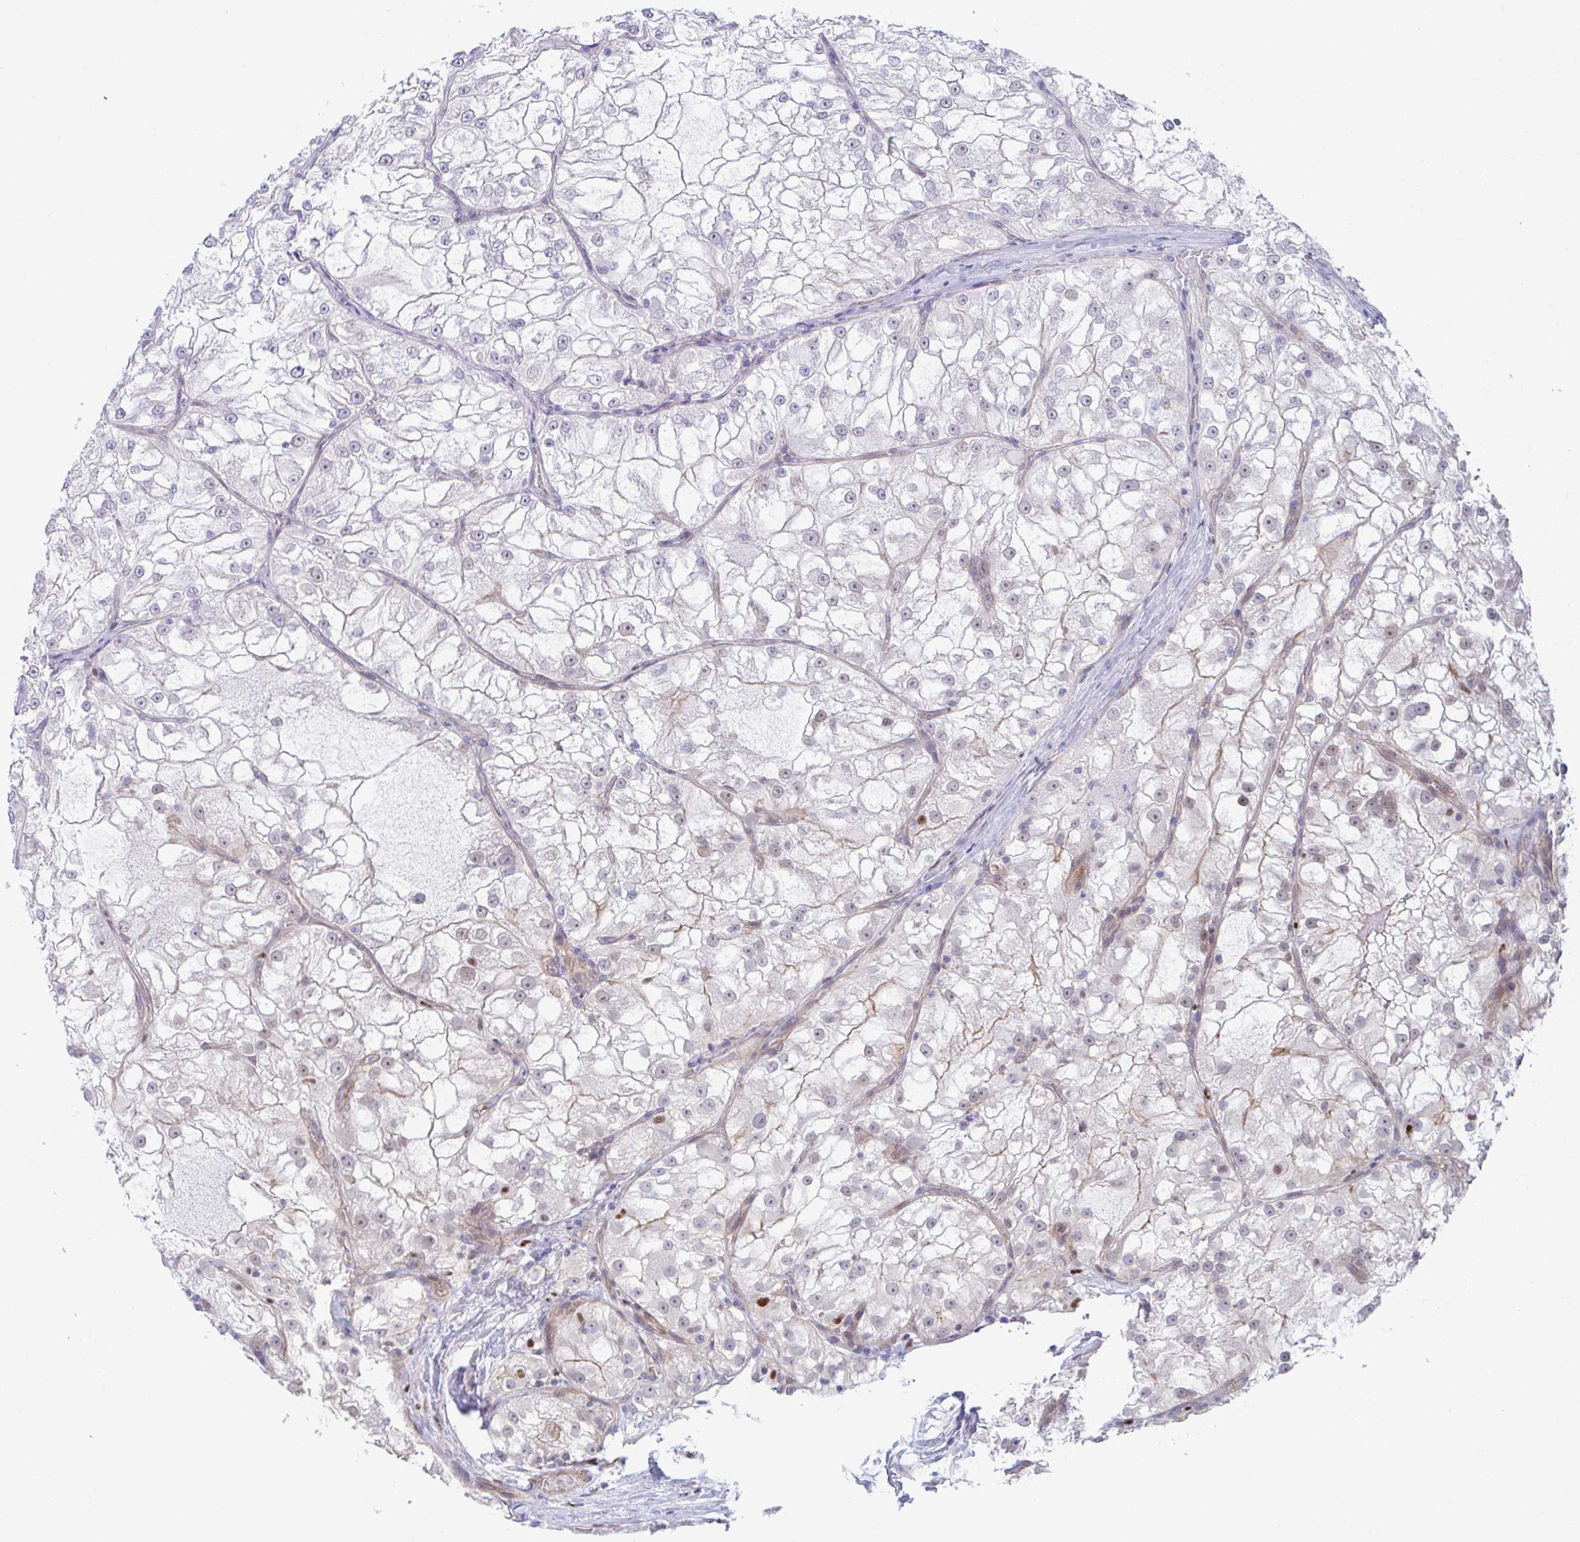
{"staining": {"intensity": "negative", "quantity": "none", "location": "none"}, "tissue": "renal cancer", "cell_type": "Tumor cells", "image_type": "cancer", "snomed": [{"axis": "morphology", "description": "Adenocarcinoma, NOS"}, {"axis": "topography", "description": "Kidney"}], "caption": "The immunohistochemistry (IHC) histopathology image has no significant expression in tumor cells of renal cancer tissue.", "gene": "ZBED3", "patient": {"sex": "female", "age": 72}}